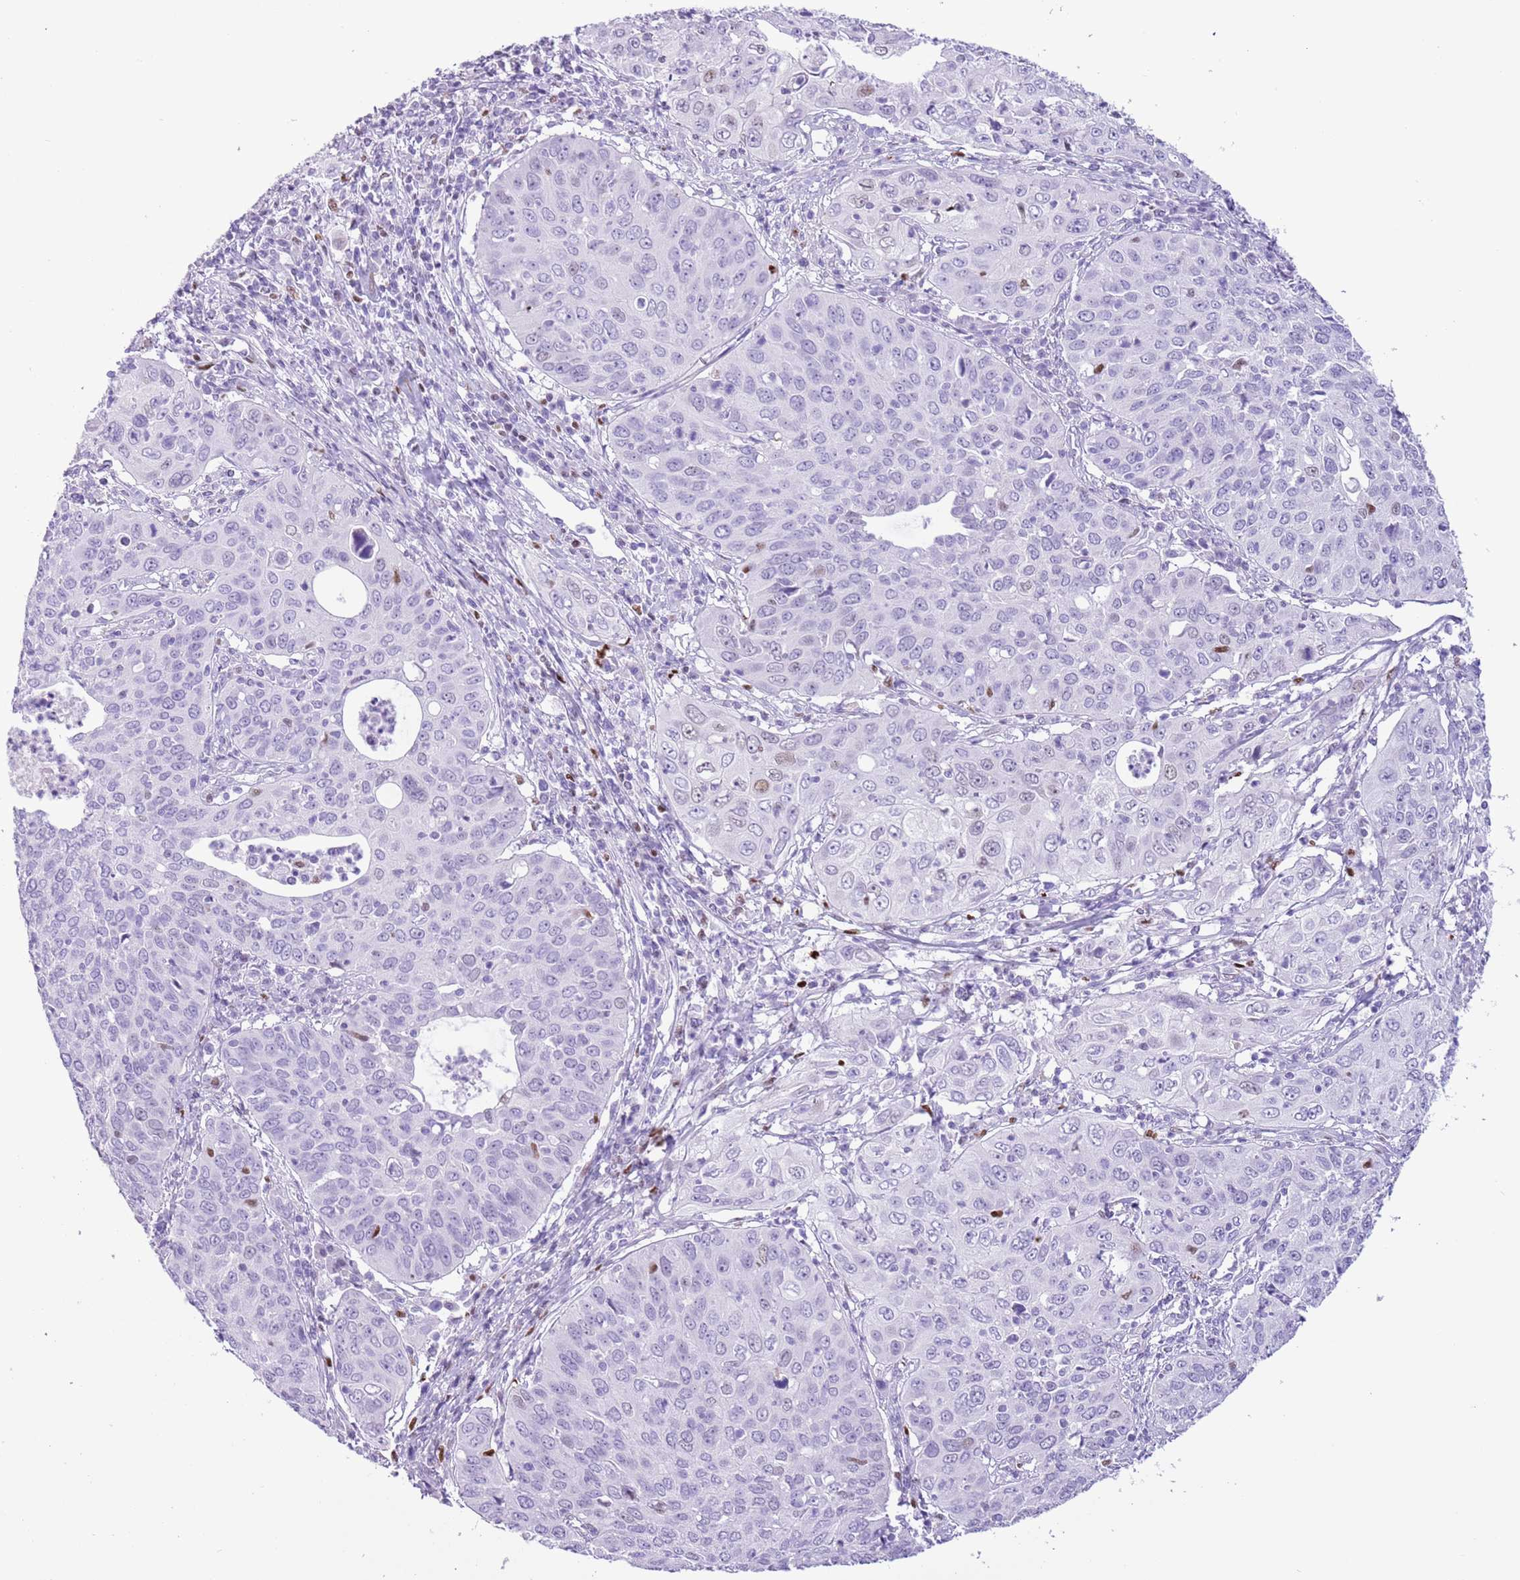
{"staining": {"intensity": "negative", "quantity": "none", "location": "none"}, "tissue": "cervical cancer", "cell_type": "Tumor cells", "image_type": "cancer", "snomed": [{"axis": "morphology", "description": "Squamous cell carcinoma, NOS"}, {"axis": "topography", "description": "Cervix"}], "caption": "Histopathology image shows no protein expression in tumor cells of cervical cancer (squamous cell carcinoma) tissue.", "gene": "SLC7A14", "patient": {"sex": "female", "age": 36}}